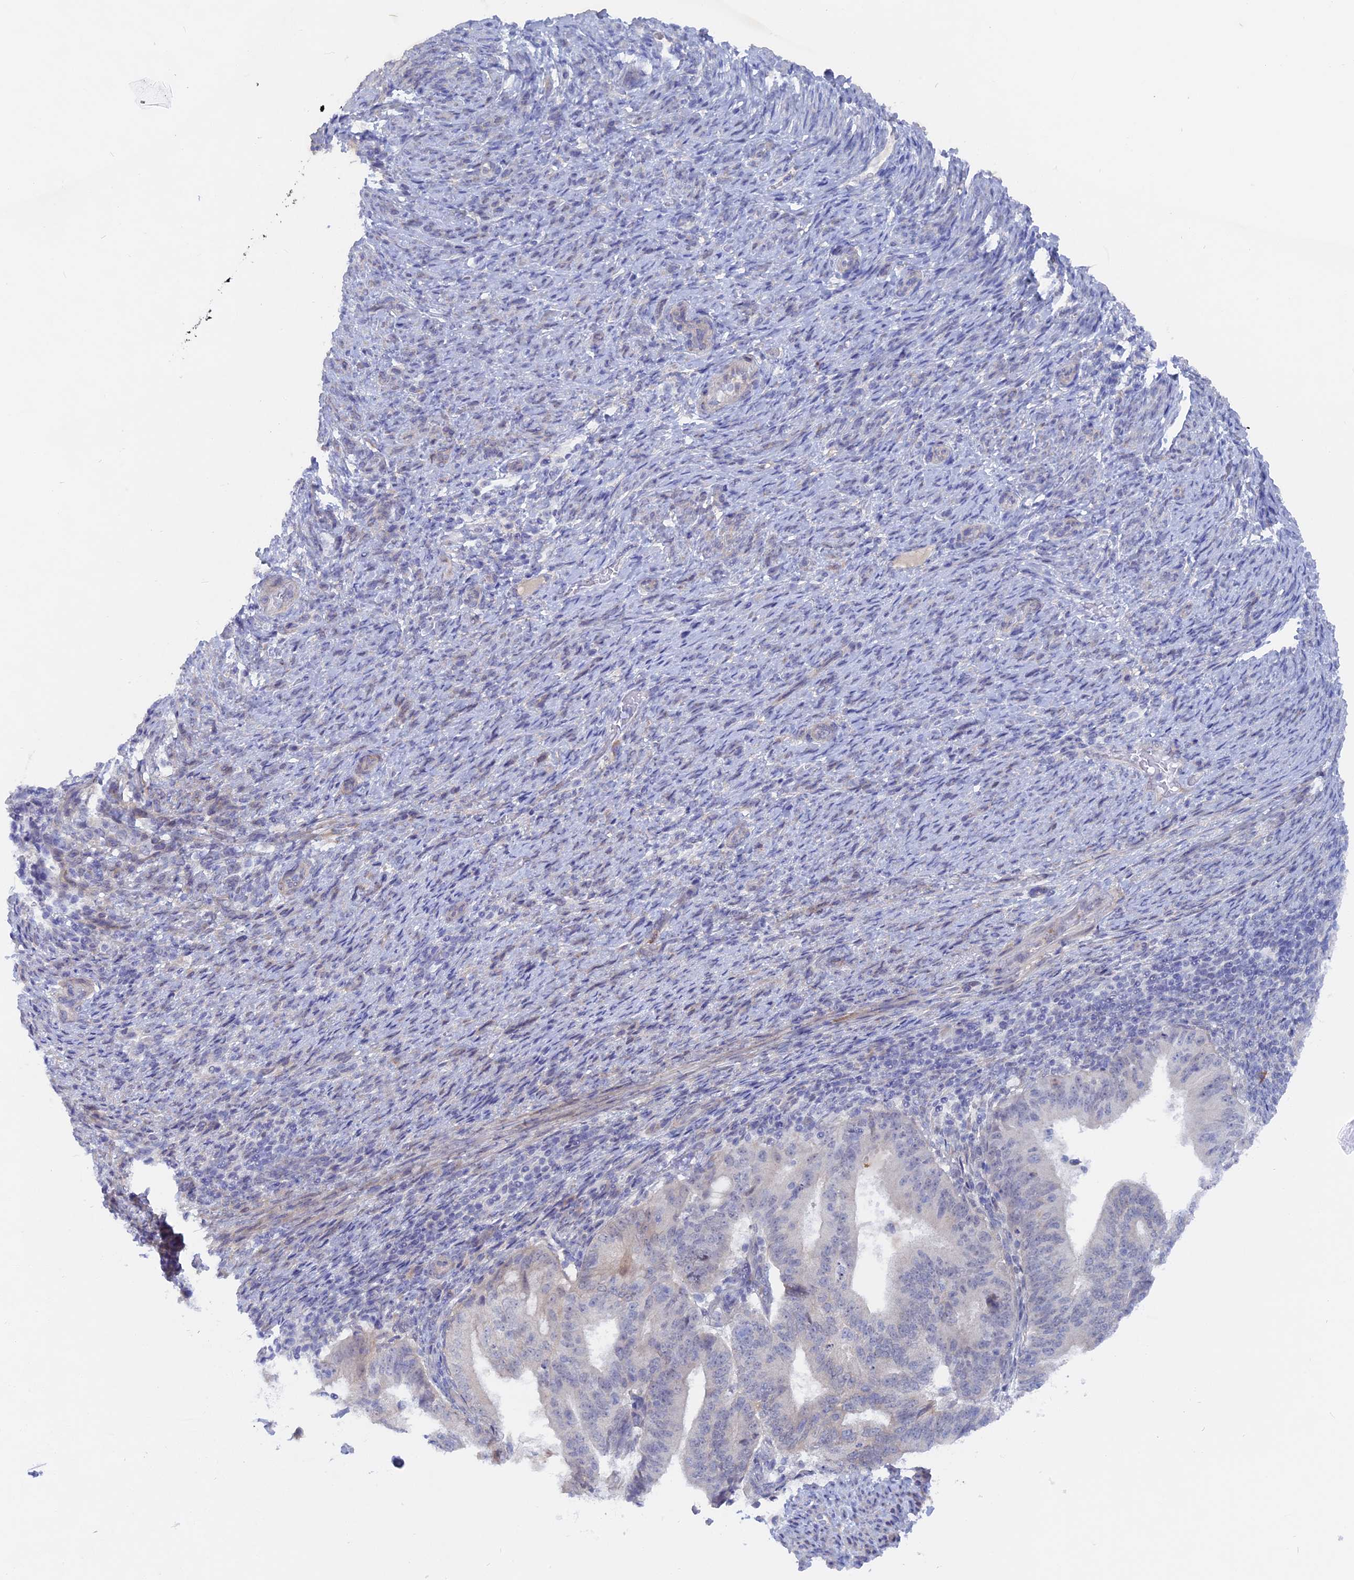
{"staining": {"intensity": "negative", "quantity": "none", "location": "none"}, "tissue": "endometrial cancer", "cell_type": "Tumor cells", "image_type": "cancer", "snomed": [{"axis": "morphology", "description": "Adenocarcinoma, NOS"}, {"axis": "topography", "description": "Endometrium"}], "caption": "Tumor cells show no significant protein positivity in endometrial cancer (adenocarcinoma).", "gene": "DACT3", "patient": {"sex": "female", "age": 70}}